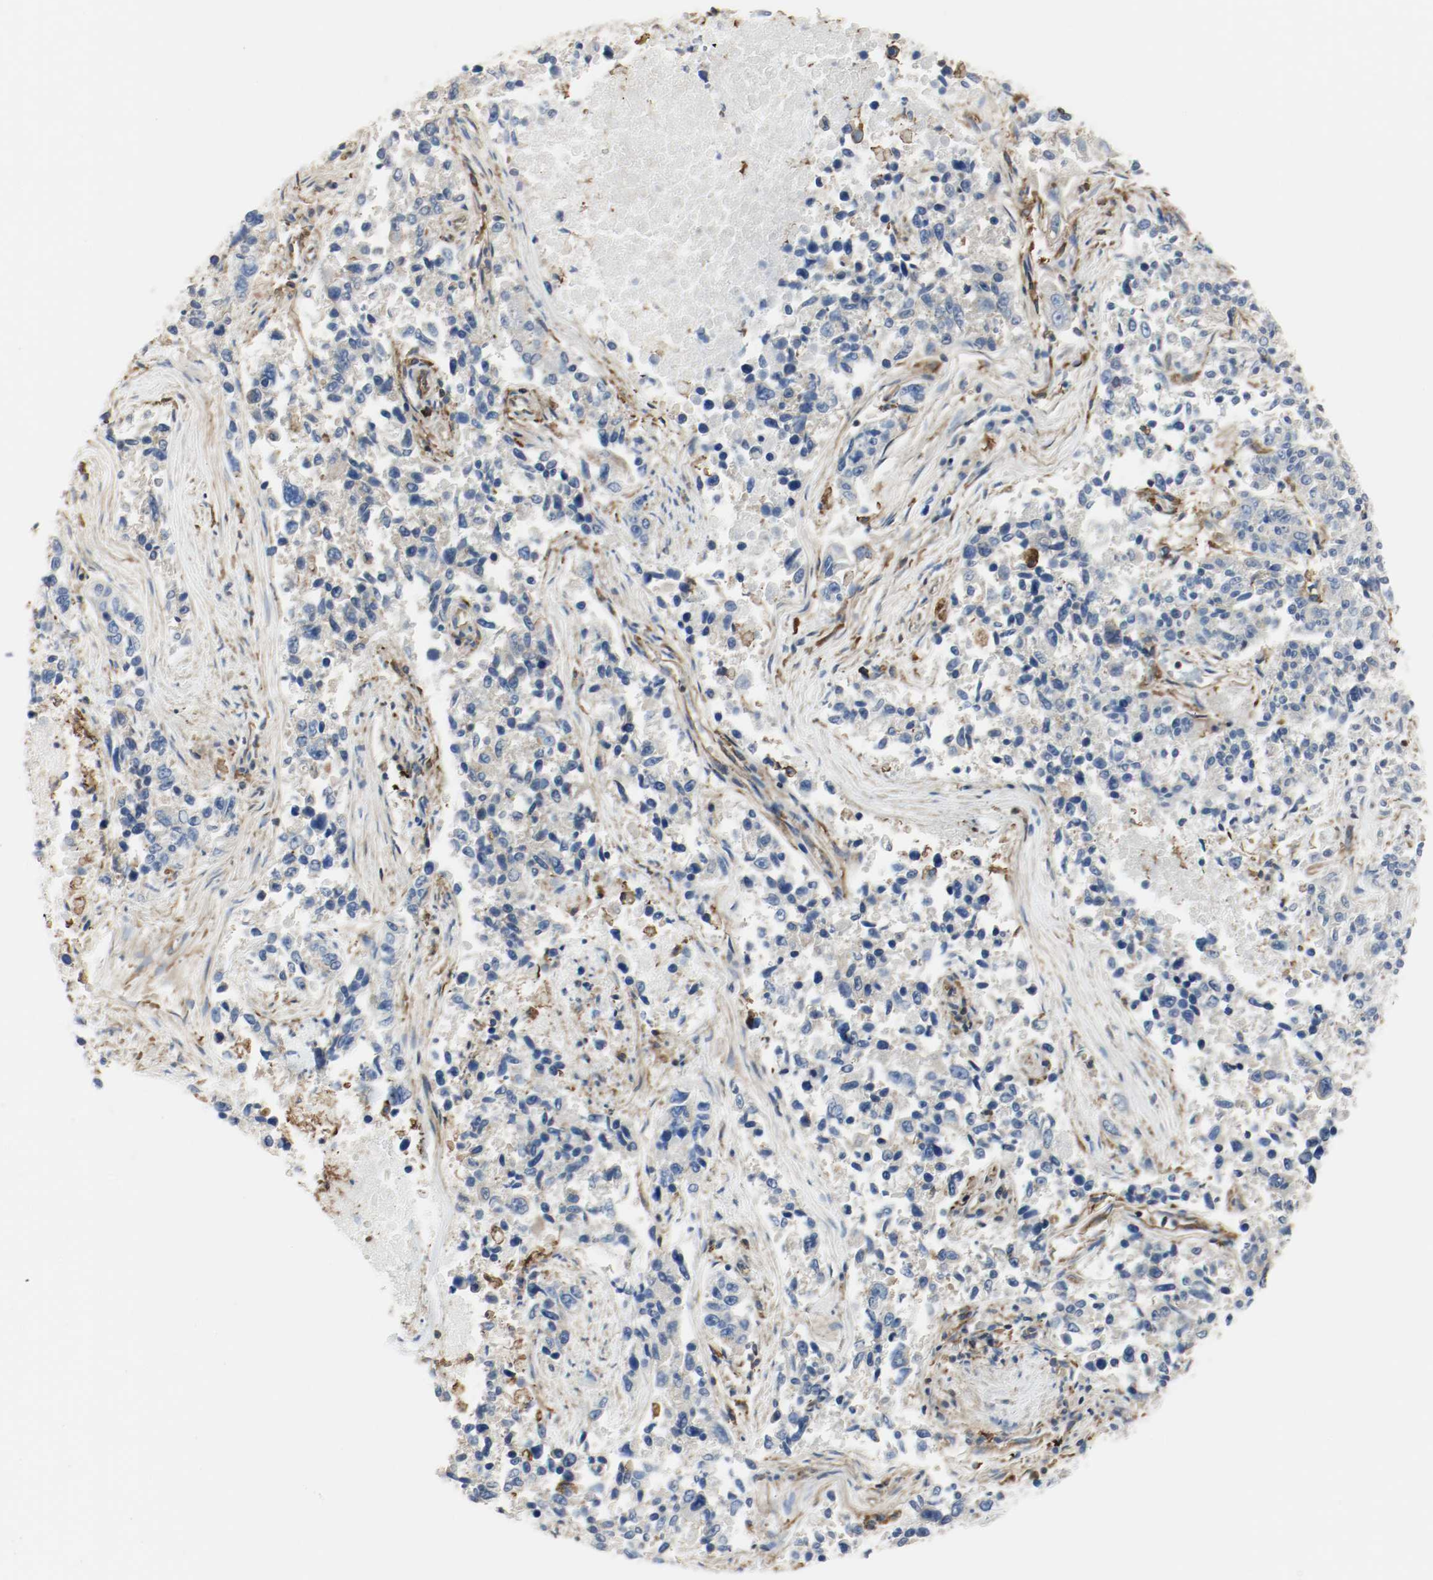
{"staining": {"intensity": "weak", "quantity": "25%-75%", "location": "cytoplasmic/membranous"}, "tissue": "lung cancer", "cell_type": "Tumor cells", "image_type": "cancer", "snomed": [{"axis": "morphology", "description": "Adenocarcinoma, NOS"}, {"axis": "topography", "description": "Lung"}], "caption": "Tumor cells exhibit low levels of weak cytoplasmic/membranous staining in about 25%-75% of cells in lung adenocarcinoma. (IHC, brightfield microscopy, high magnification).", "gene": "ARPC1B", "patient": {"sex": "male", "age": 84}}